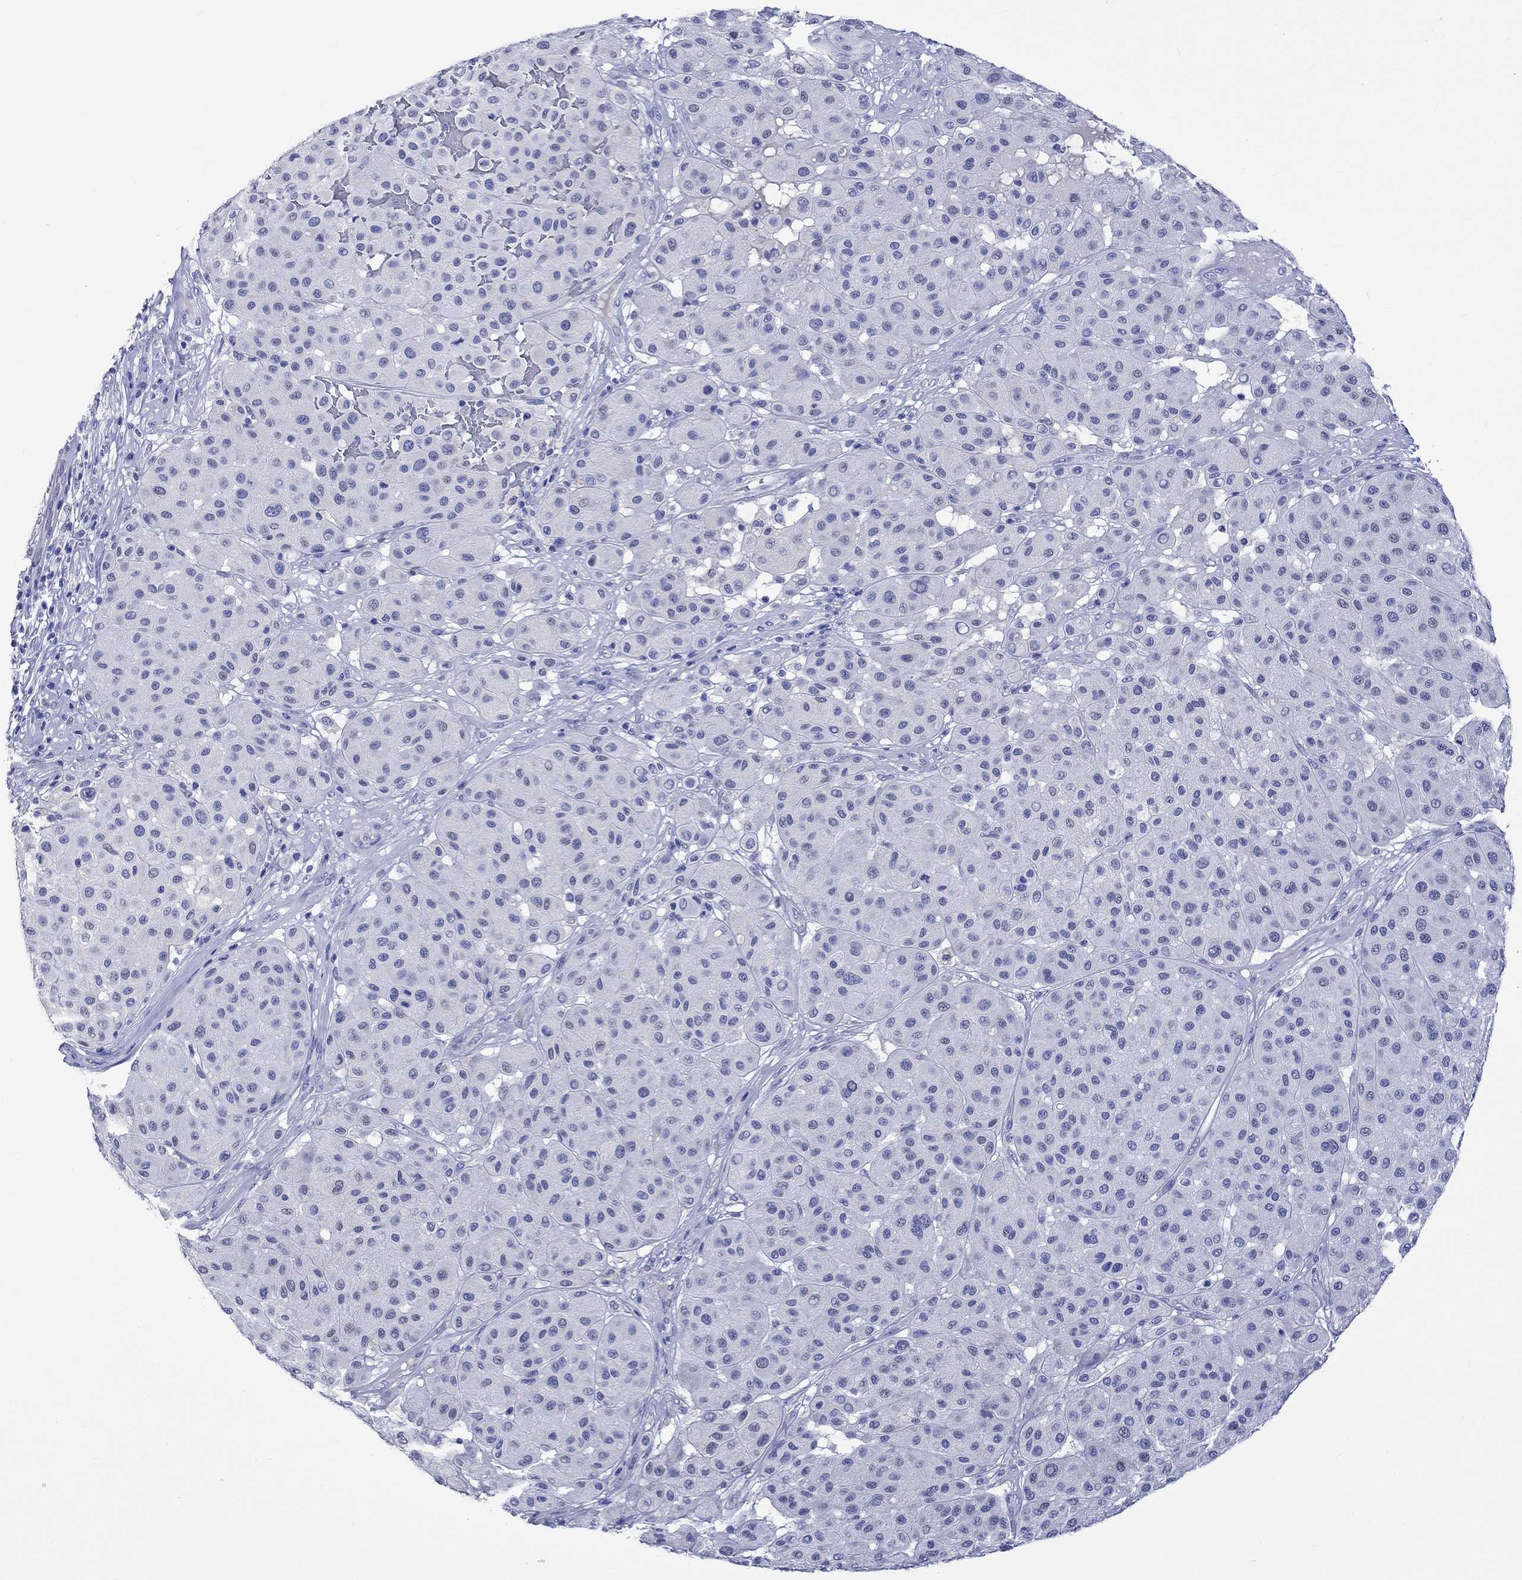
{"staining": {"intensity": "negative", "quantity": "none", "location": "none"}, "tissue": "melanoma", "cell_type": "Tumor cells", "image_type": "cancer", "snomed": [{"axis": "morphology", "description": "Malignant melanoma, Metastatic site"}, {"axis": "topography", "description": "Smooth muscle"}], "caption": "A photomicrograph of malignant melanoma (metastatic site) stained for a protein shows no brown staining in tumor cells. (Brightfield microscopy of DAB immunohistochemistry (IHC) at high magnification).", "gene": "KLHL35", "patient": {"sex": "male", "age": 41}}